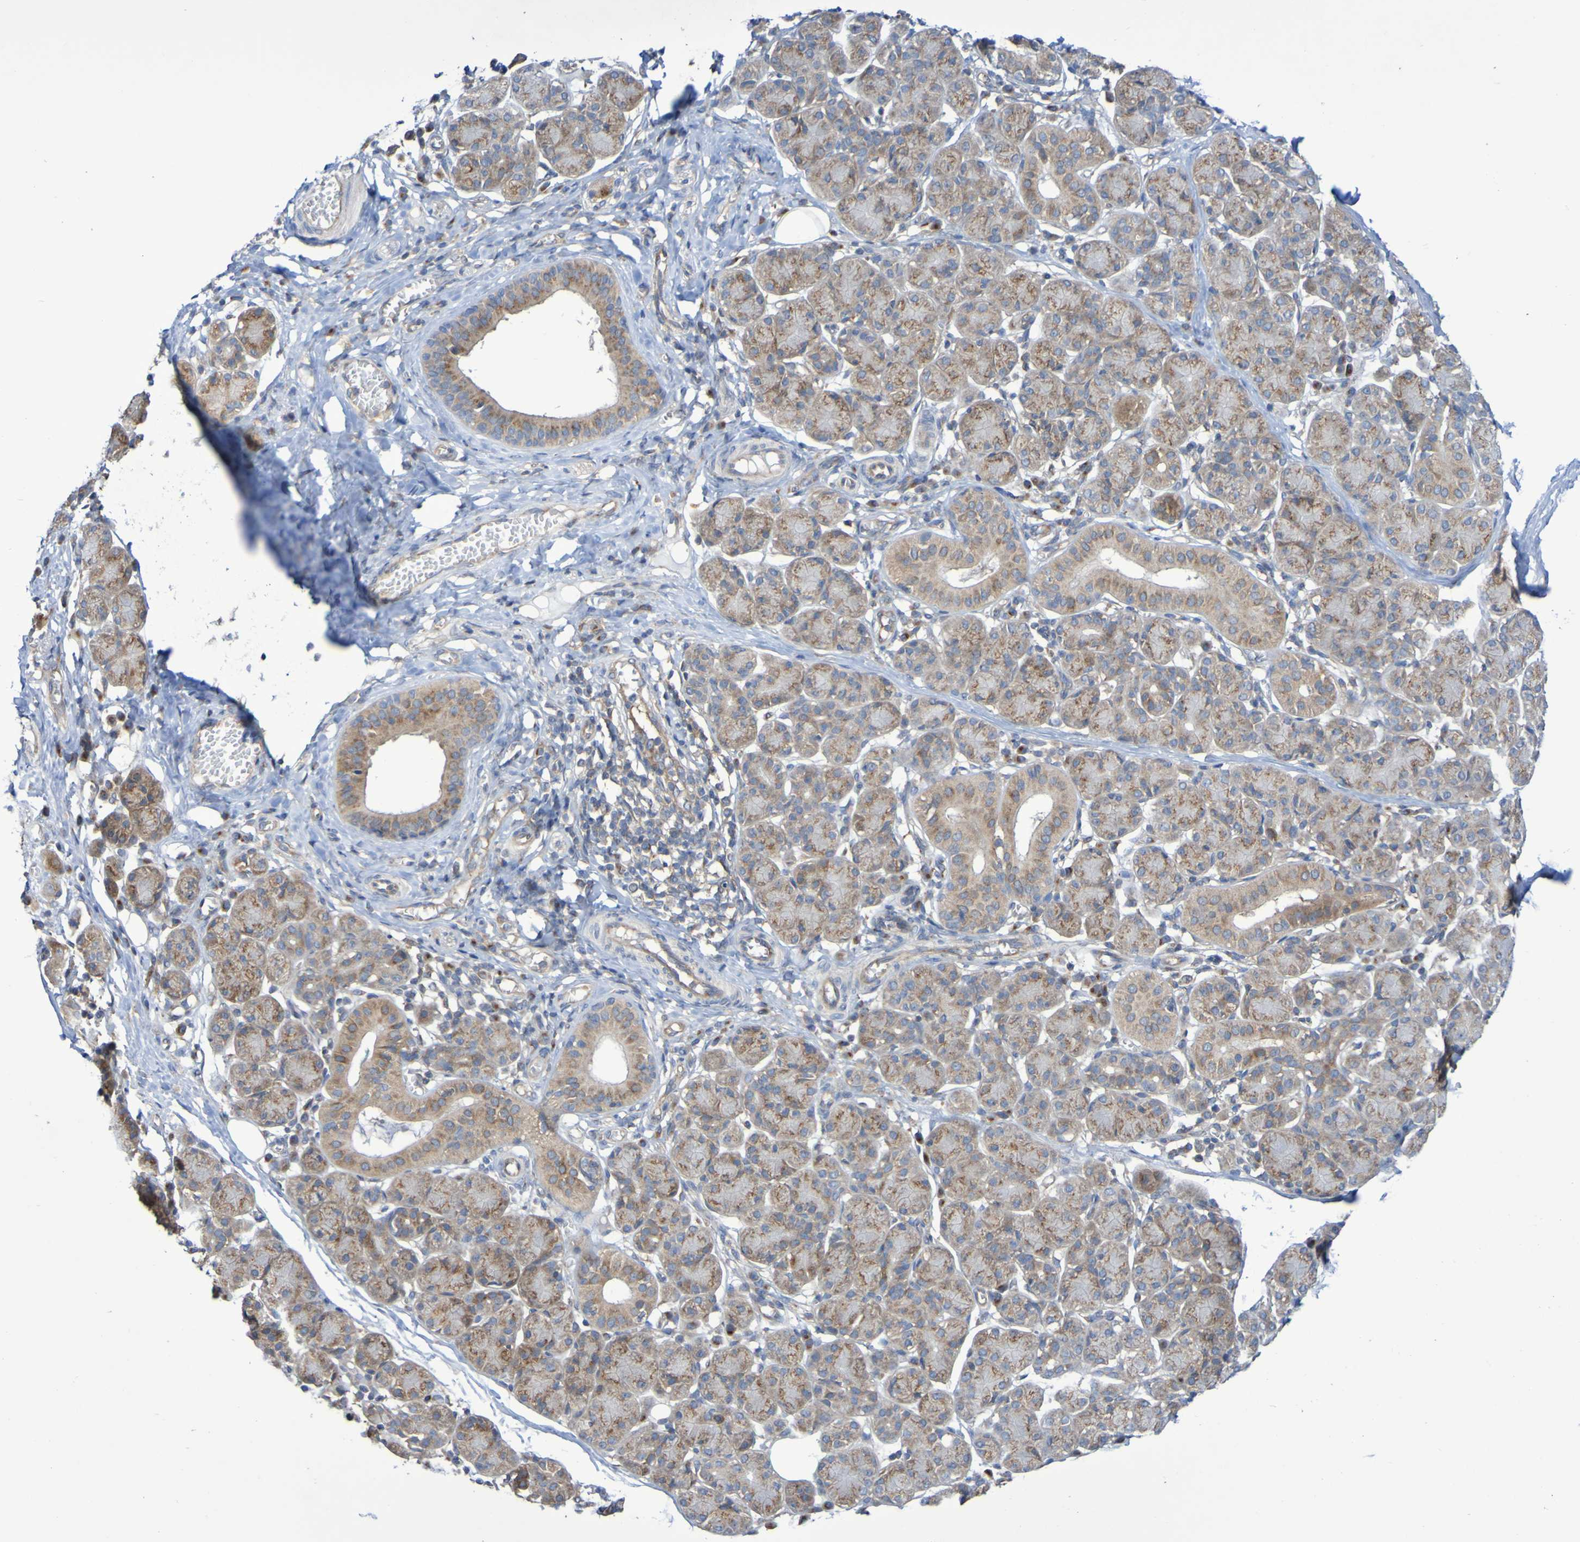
{"staining": {"intensity": "moderate", "quantity": ">75%", "location": "cytoplasmic/membranous"}, "tissue": "salivary gland", "cell_type": "Glandular cells", "image_type": "normal", "snomed": [{"axis": "morphology", "description": "Normal tissue, NOS"}, {"axis": "morphology", "description": "Inflammation, NOS"}, {"axis": "topography", "description": "Lymph node"}, {"axis": "topography", "description": "Salivary gland"}], "caption": "A brown stain labels moderate cytoplasmic/membranous staining of a protein in glandular cells of benign salivary gland. The staining was performed using DAB (3,3'-diaminobenzidine), with brown indicating positive protein expression. Nuclei are stained blue with hematoxylin.", "gene": "LMBRD2", "patient": {"sex": "male", "age": 3}}